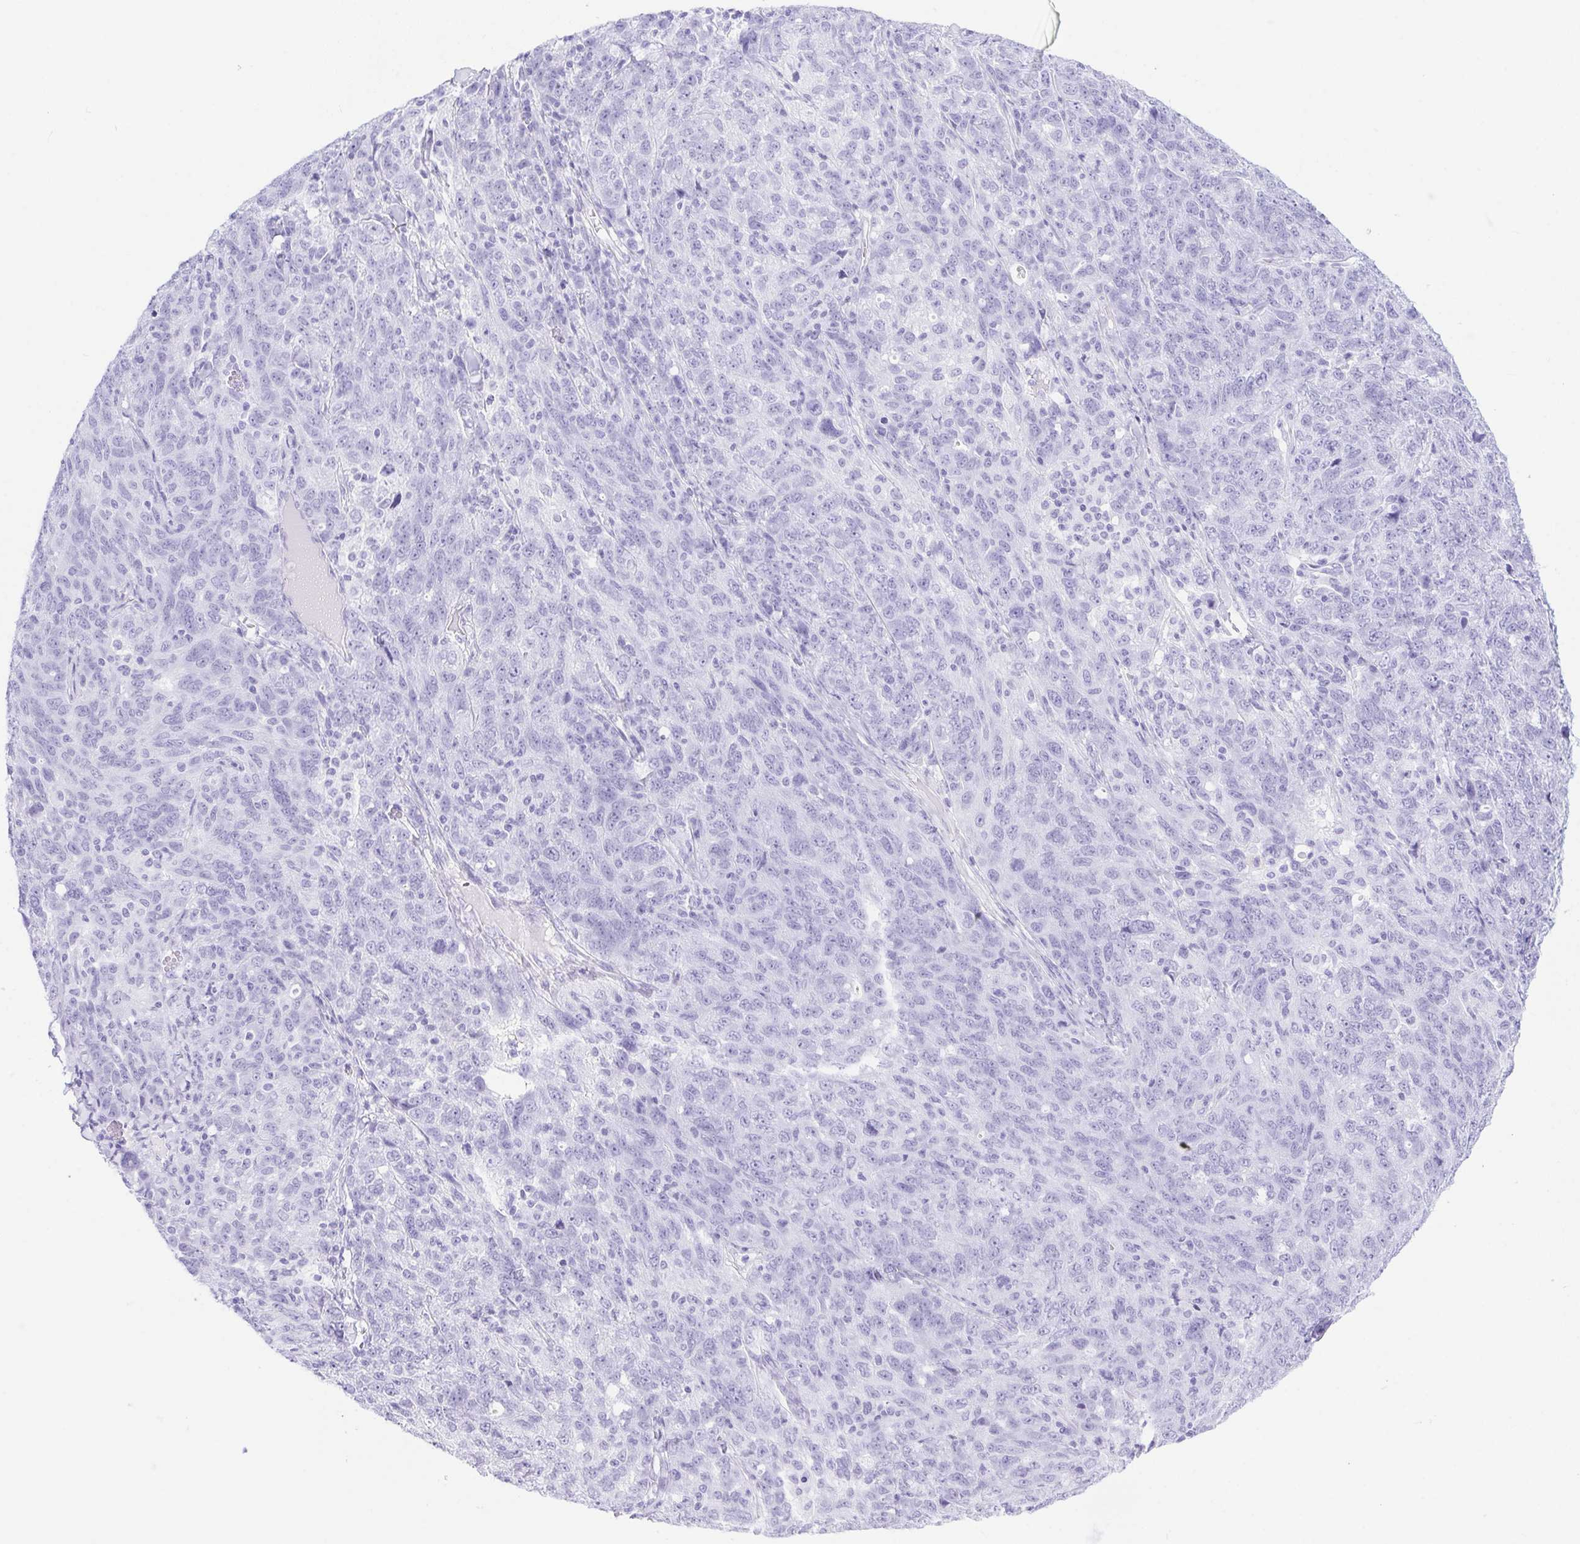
{"staining": {"intensity": "negative", "quantity": "none", "location": "none"}, "tissue": "ovarian cancer", "cell_type": "Tumor cells", "image_type": "cancer", "snomed": [{"axis": "morphology", "description": "Cystadenocarcinoma, serous, NOS"}, {"axis": "topography", "description": "Ovary"}], "caption": "Protein analysis of serous cystadenocarcinoma (ovarian) displays no significant staining in tumor cells.", "gene": "DDX17", "patient": {"sex": "female", "age": 71}}